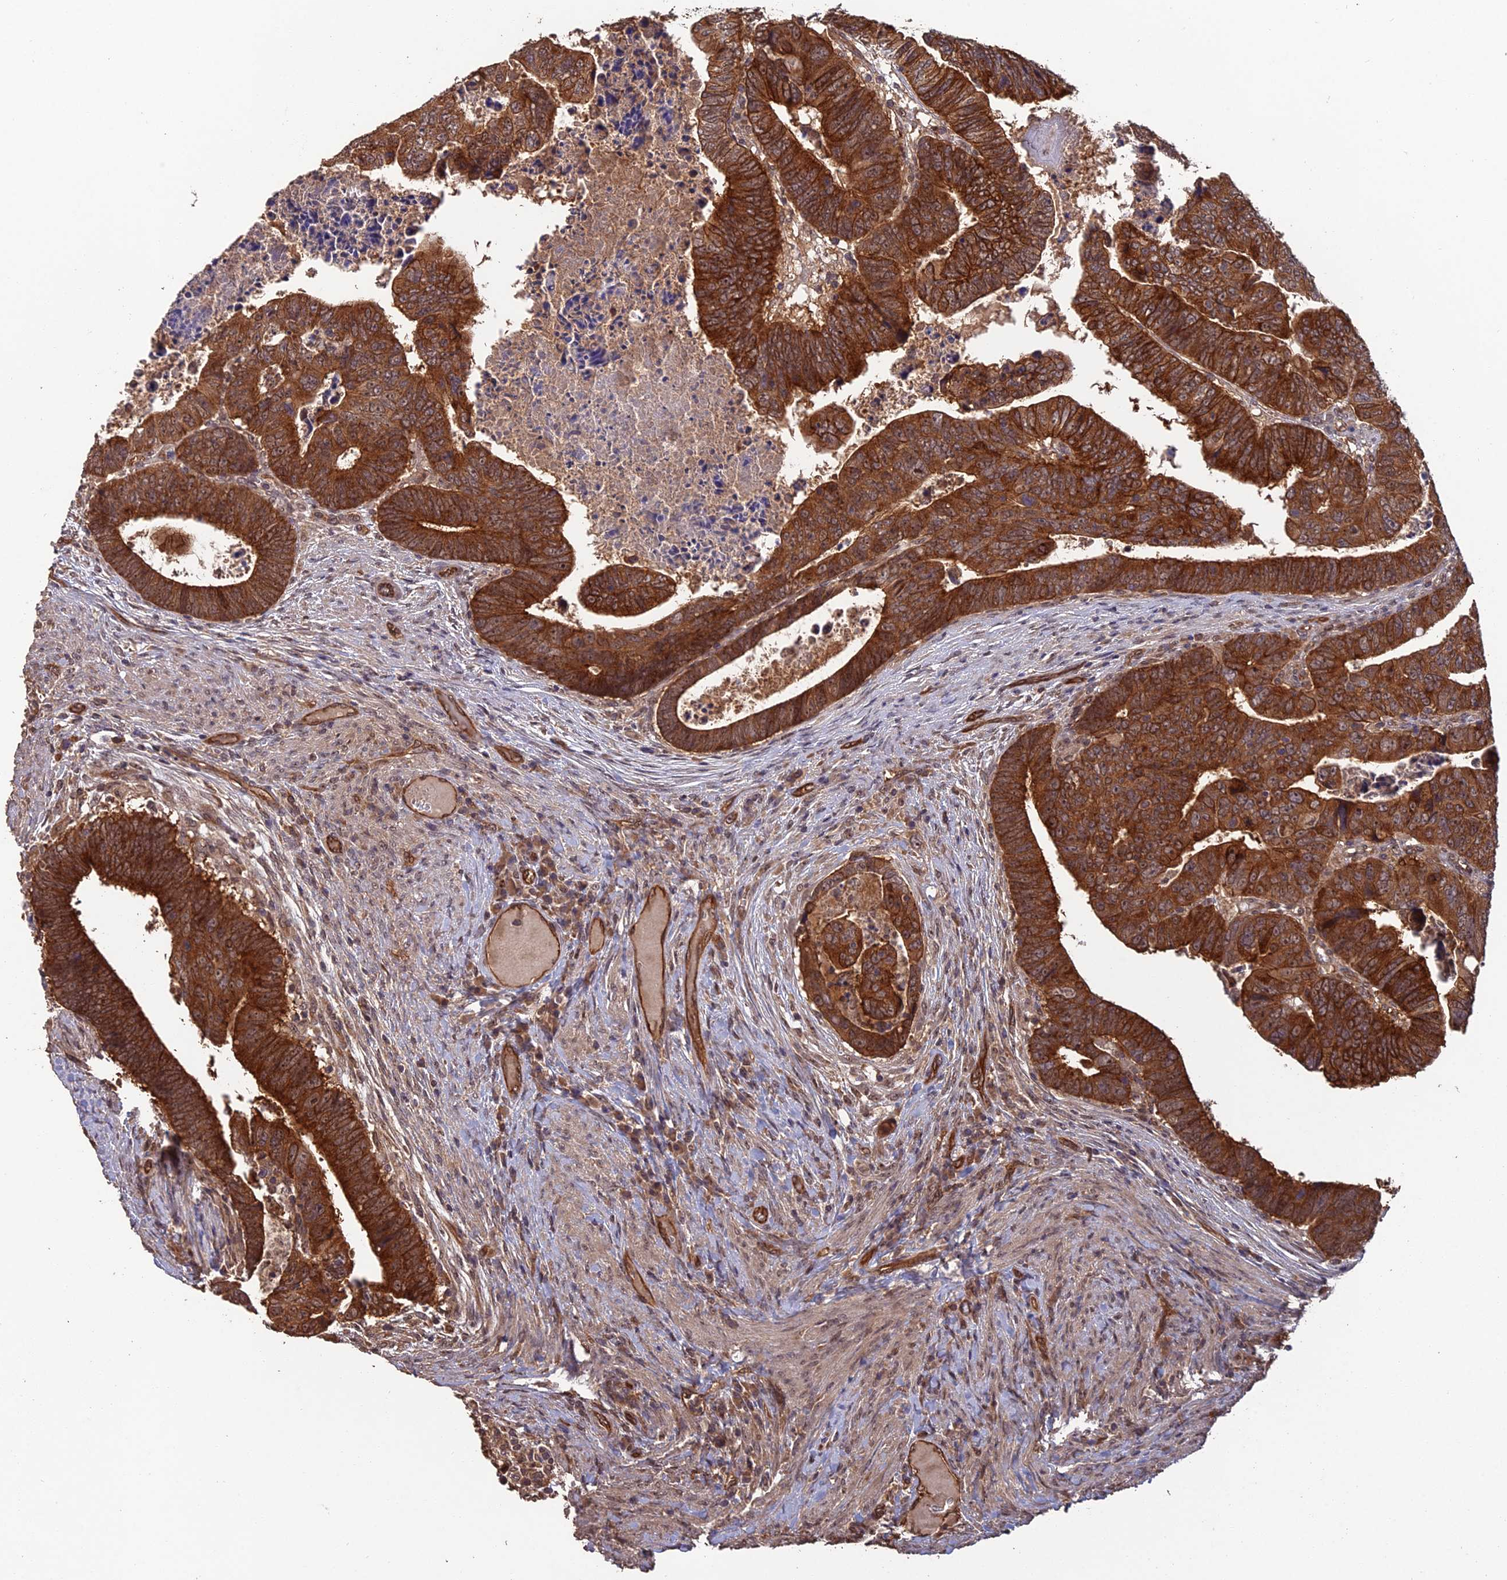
{"staining": {"intensity": "strong", "quantity": ">75%", "location": "cytoplasmic/membranous,nuclear"}, "tissue": "colorectal cancer", "cell_type": "Tumor cells", "image_type": "cancer", "snomed": [{"axis": "morphology", "description": "Normal tissue, NOS"}, {"axis": "morphology", "description": "Adenocarcinoma, NOS"}, {"axis": "topography", "description": "Rectum"}], "caption": "DAB immunohistochemical staining of colorectal cancer (adenocarcinoma) shows strong cytoplasmic/membranous and nuclear protein staining in approximately >75% of tumor cells.", "gene": "RALGAPA2", "patient": {"sex": "female", "age": 65}}